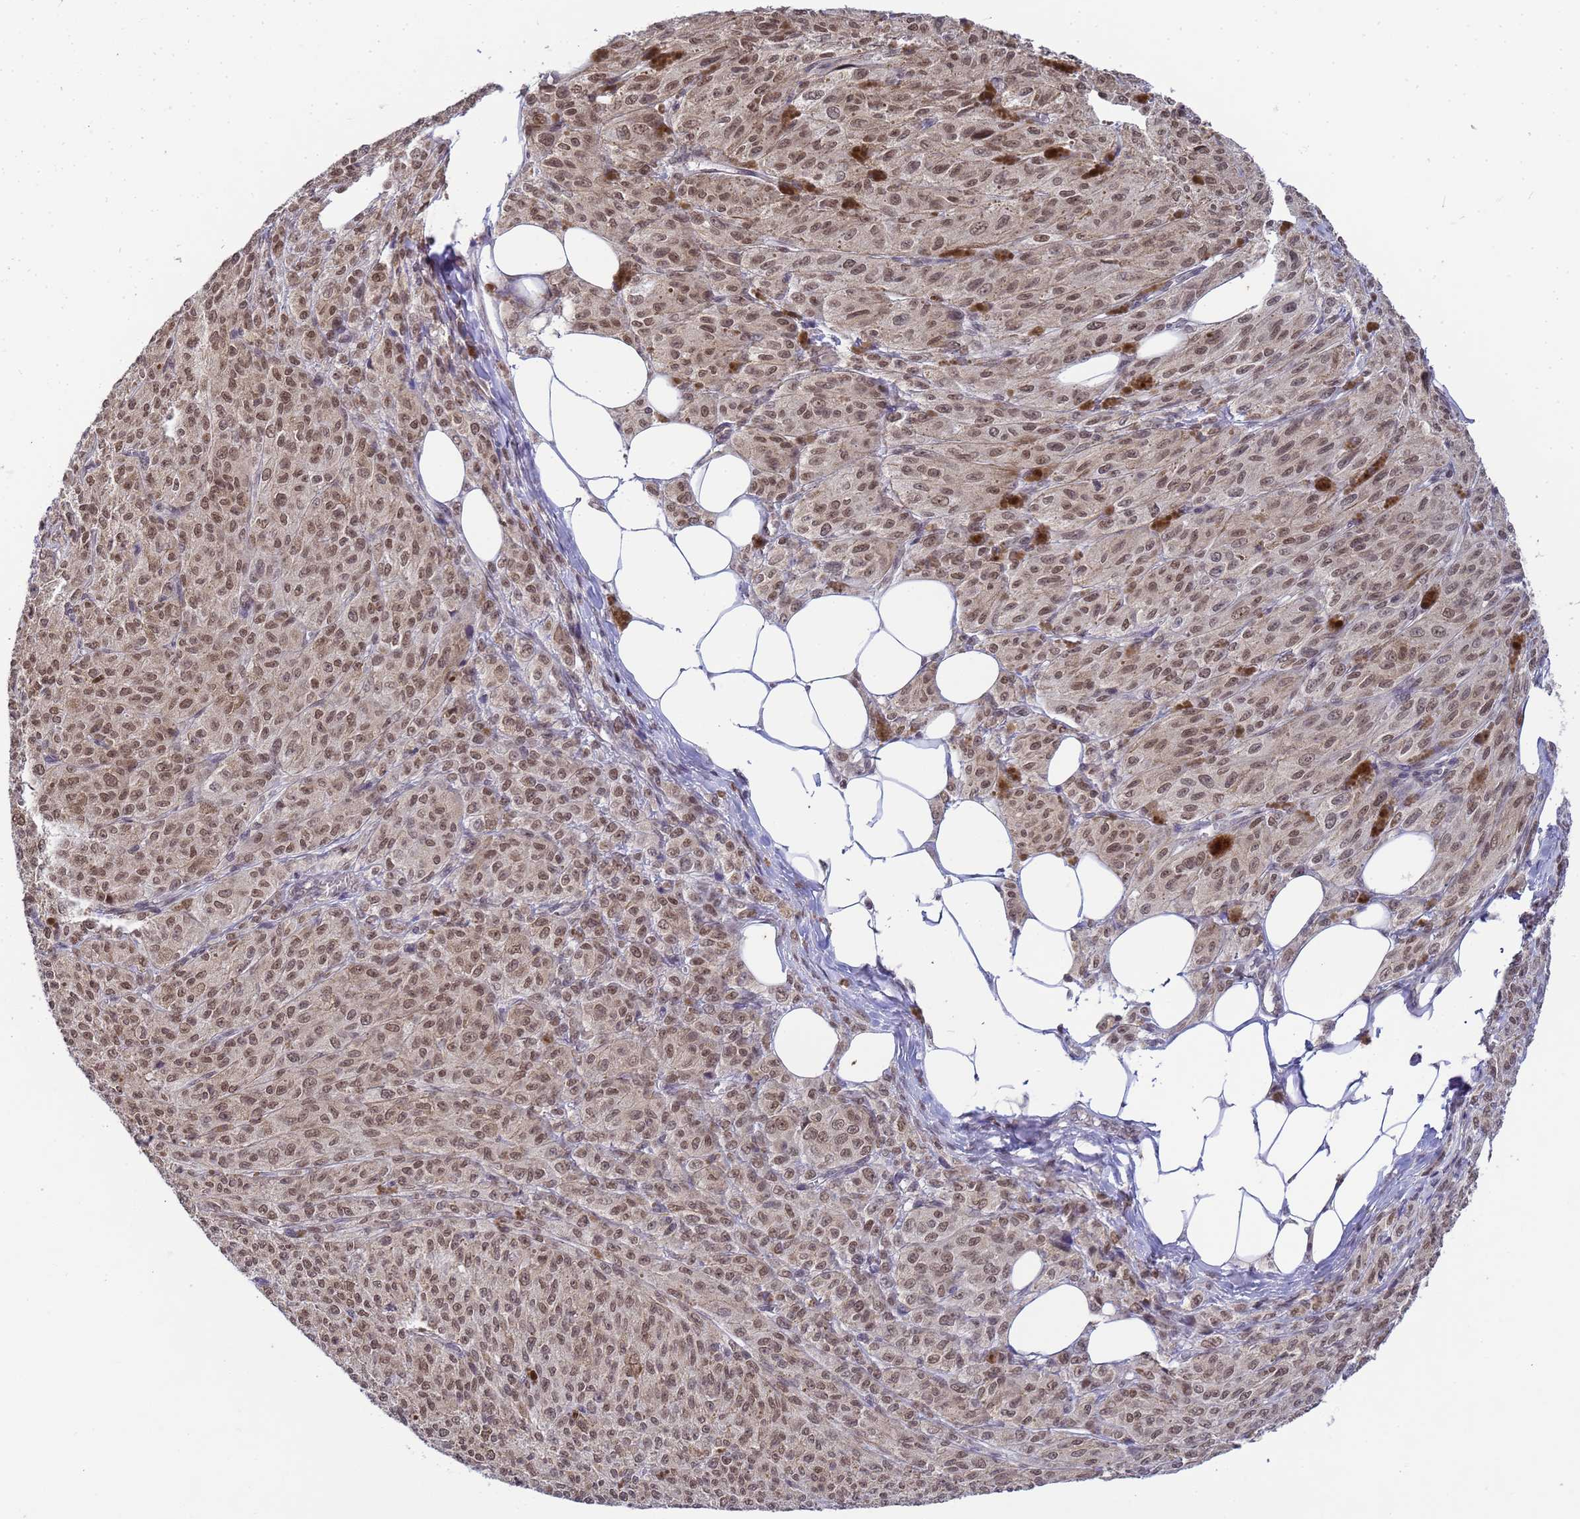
{"staining": {"intensity": "moderate", "quantity": ">75%", "location": "nuclear"}, "tissue": "melanoma", "cell_type": "Tumor cells", "image_type": "cancer", "snomed": [{"axis": "morphology", "description": "Malignant melanoma, NOS"}, {"axis": "topography", "description": "Skin"}], "caption": "The micrograph exhibits immunohistochemical staining of malignant melanoma. There is moderate nuclear positivity is seen in approximately >75% of tumor cells.", "gene": "MYL7", "patient": {"sex": "female", "age": 52}}